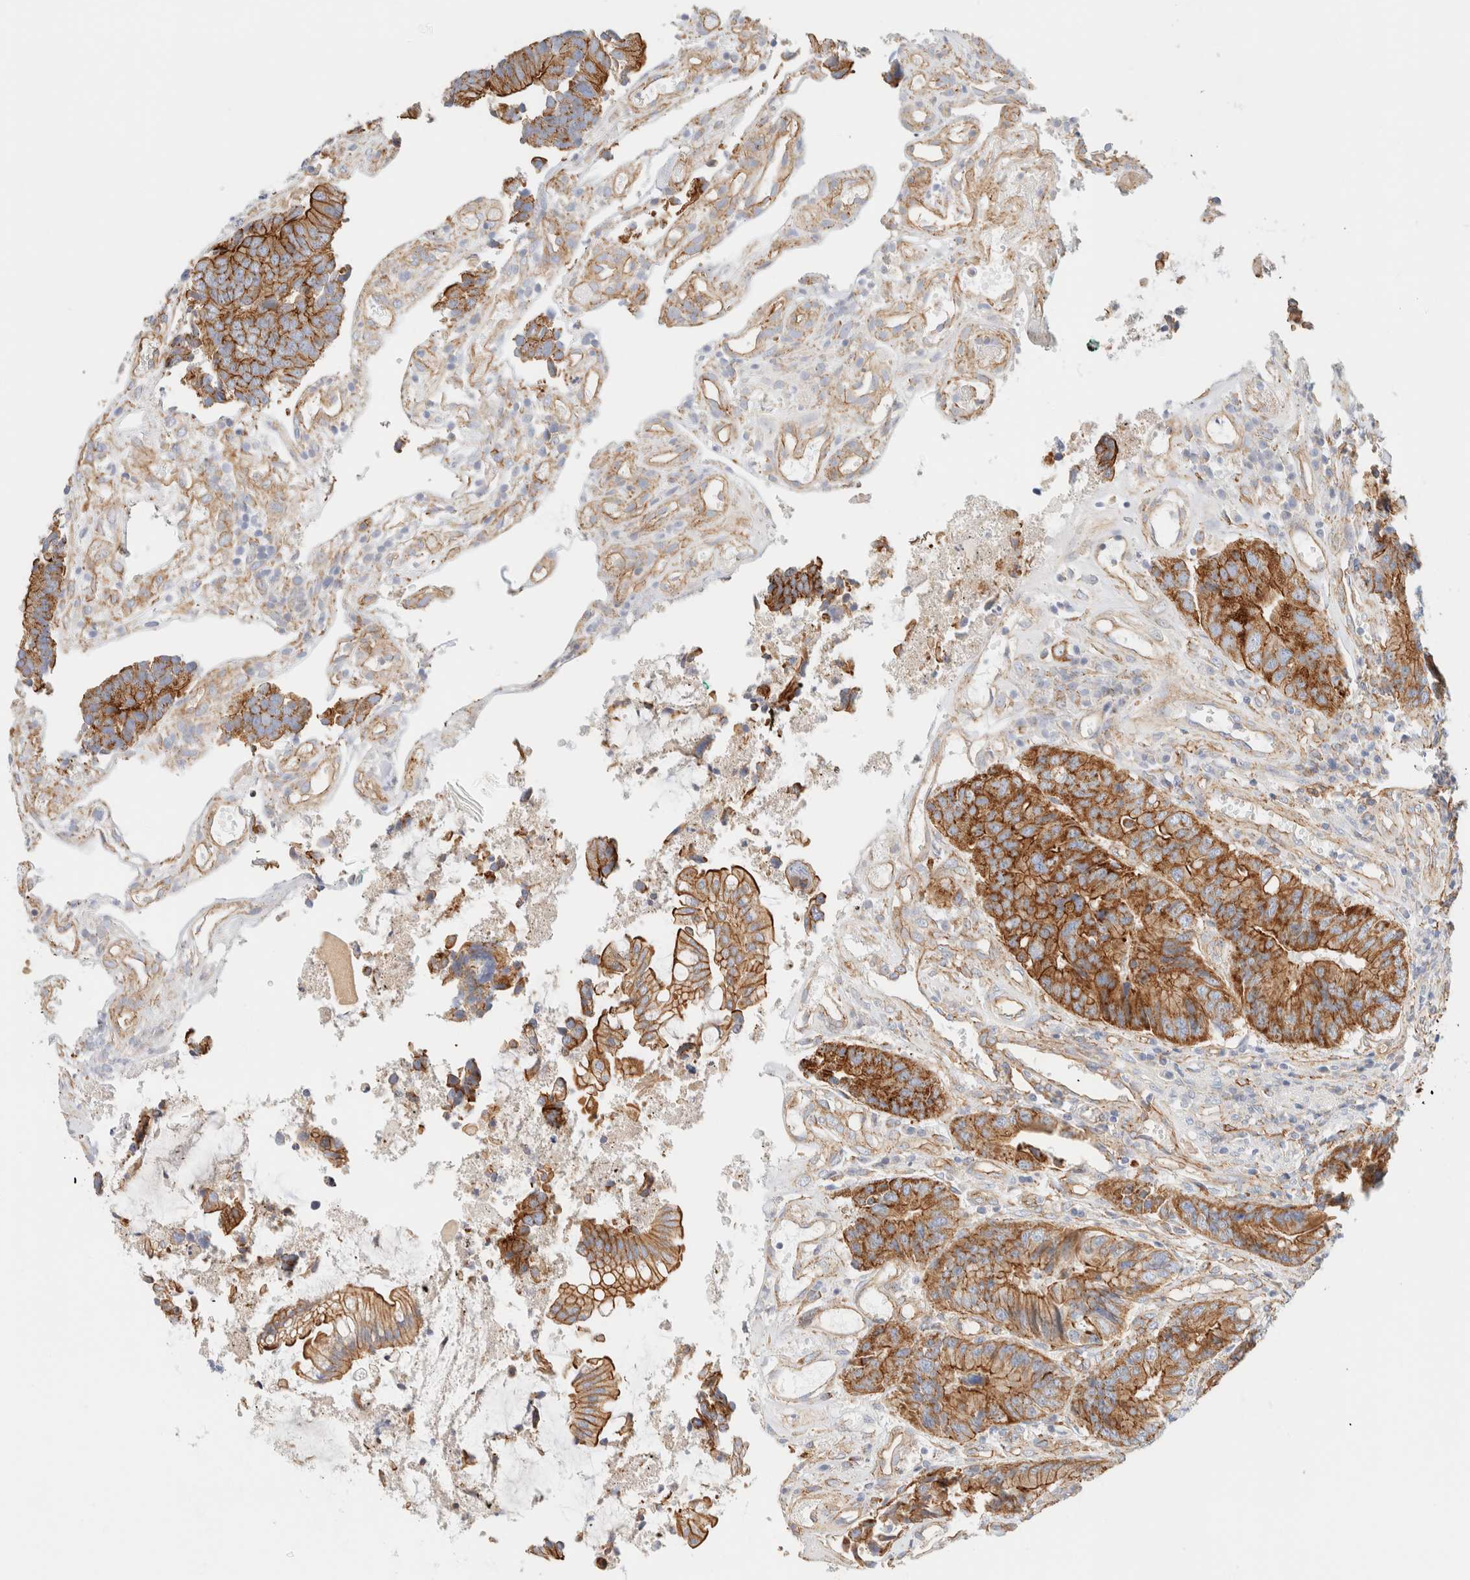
{"staining": {"intensity": "strong", "quantity": ">75%", "location": "cytoplasmic/membranous"}, "tissue": "colorectal cancer", "cell_type": "Tumor cells", "image_type": "cancer", "snomed": [{"axis": "morphology", "description": "Adenocarcinoma, NOS"}, {"axis": "topography", "description": "Rectum"}], "caption": "A photomicrograph of human colorectal cancer (adenocarcinoma) stained for a protein demonstrates strong cytoplasmic/membranous brown staining in tumor cells.", "gene": "CYB5R4", "patient": {"sex": "male", "age": 84}}